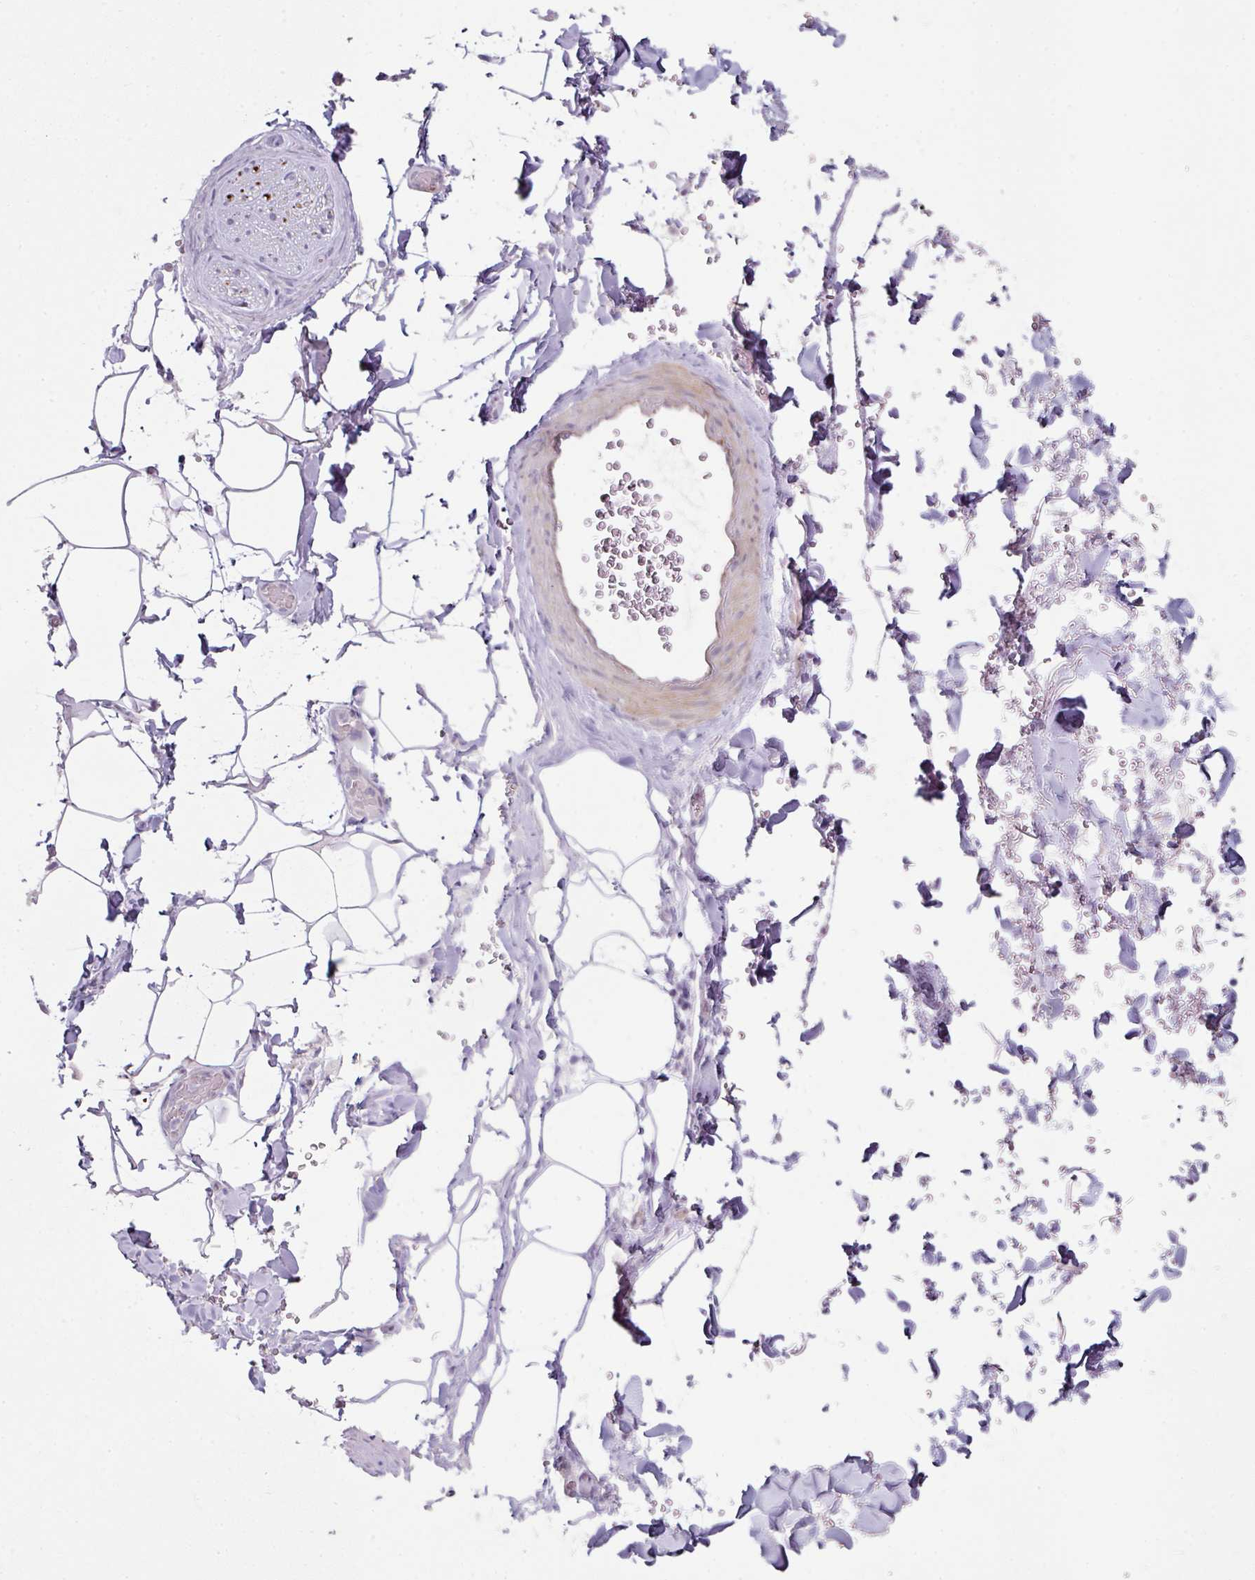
{"staining": {"intensity": "negative", "quantity": "none", "location": "none"}, "tissue": "adipose tissue", "cell_type": "Adipocytes", "image_type": "normal", "snomed": [{"axis": "morphology", "description": "Normal tissue, NOS"}, {"axis": "topography", "description": "Rectum"}, {"axis": "topography", "description": "Peripheral nerve tissue"}], "caption": "Micrograph shows no protein expression in adipocytes of unremarkable adipose tissue. (Brightfield microscopy of DAB (3,3'-diaminobenzidine) IHC at high magnification).", "gene": "FHAD1", "patient": {"sex": "female", "age": 69}}